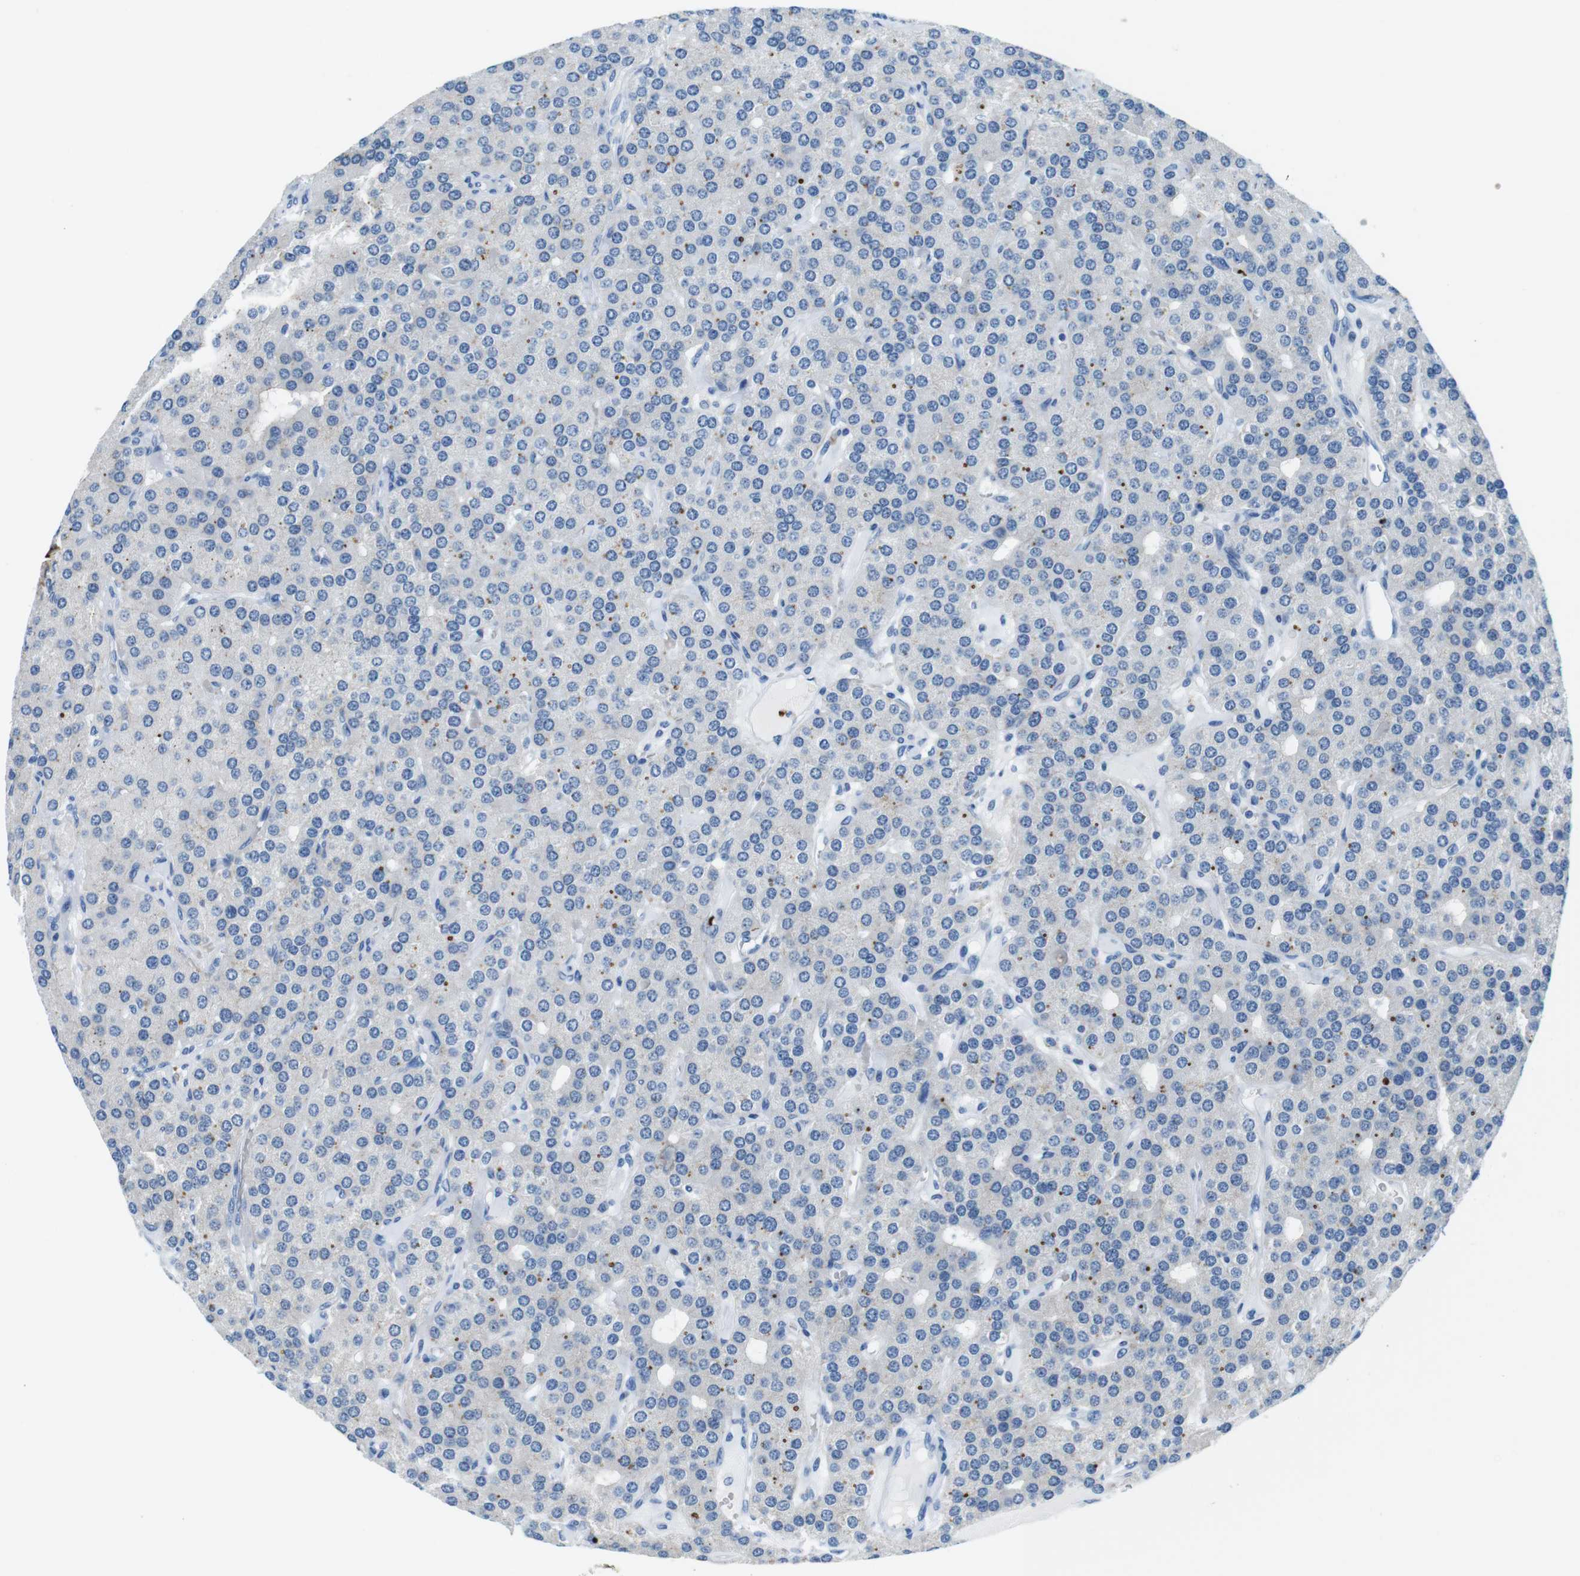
{"staining": {"intensity": "negative", "quantity": "none", "location": "none"}, "tissue": "parathyroid gland", "cell_type": "Glandular cells", "image_type": "normal", "snomed": [{"axis": "morphology", "description": "Normal tissue, NOS"}, {"axis": "morphology", "description": "Adenoma, NOS"}, {"axis": "topography", "description": "Parathyroid gland"}], "caption": "DAB (3,3'-diaminobenzidine) immunohistochemical staining of normal human parathyroid gland demonstrates no significant positivity in glandular cells. (Immunohistochemistry (ihc), brightfield microscopy, high magnification).", "gene": "TFAP2C", "patient": {"sex": "female", "age": 86}}